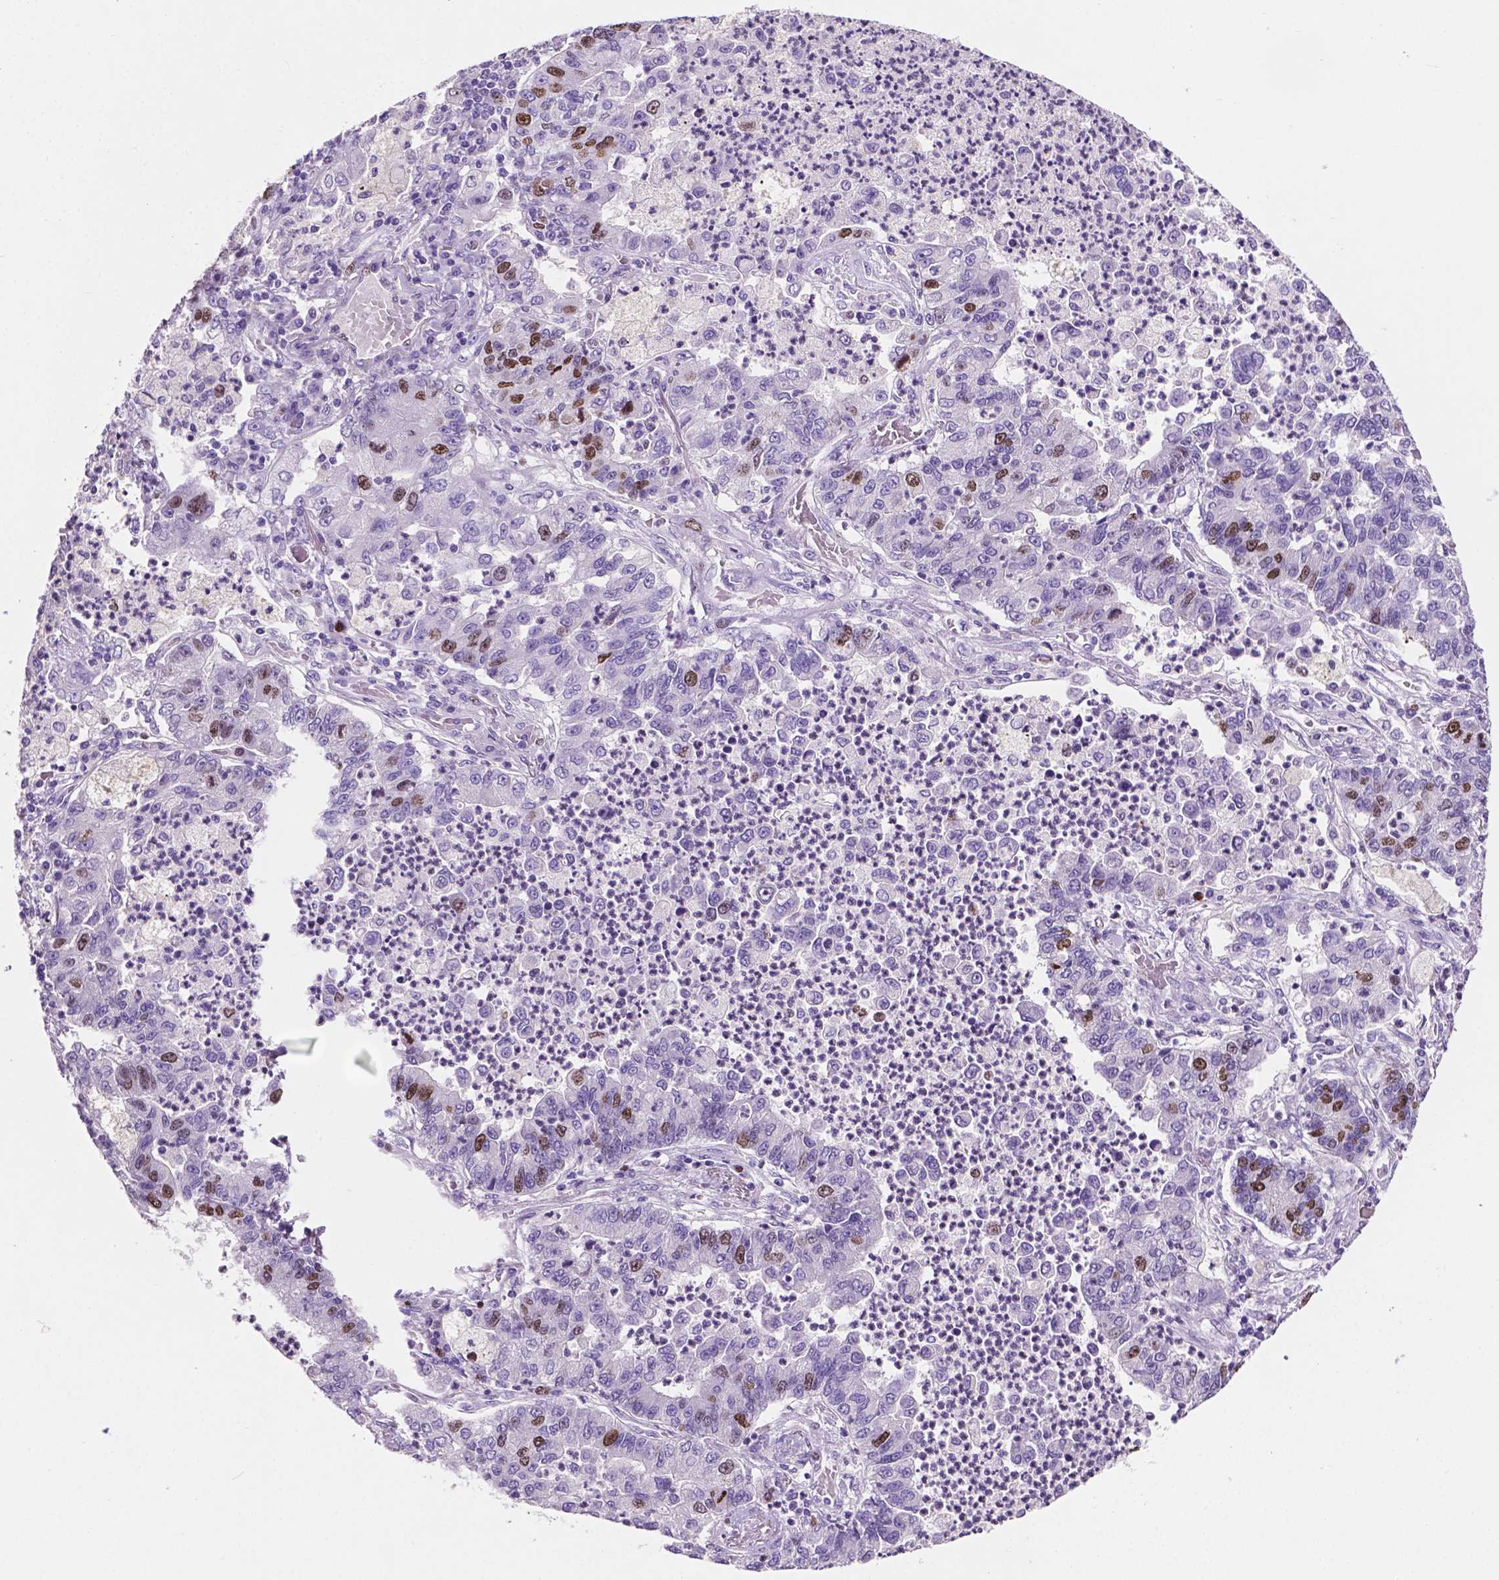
{"staining": {"intensity": "moderate", "quantity": "25%-75%", "location": "nuclear"}, "tissue": "lung cancer", "cell_type": "Tumor cells", "image_type": "cancer", "snomed": [{"axis": "morphology", "description": "Adenocarcinoma, NOS"}, {"axis": "topography", "description": "Lung"}], "caption": "Protein staining of lung cancer (adenocarcinoma) tissue reveals moderate nuclear staining in approximately 25%-75% of tumor cells. Ihc stains the protein in brown and the nuclei are stained blue.", "gene": "SIAH2", "patient": {"sex": "female", "age": 57}}